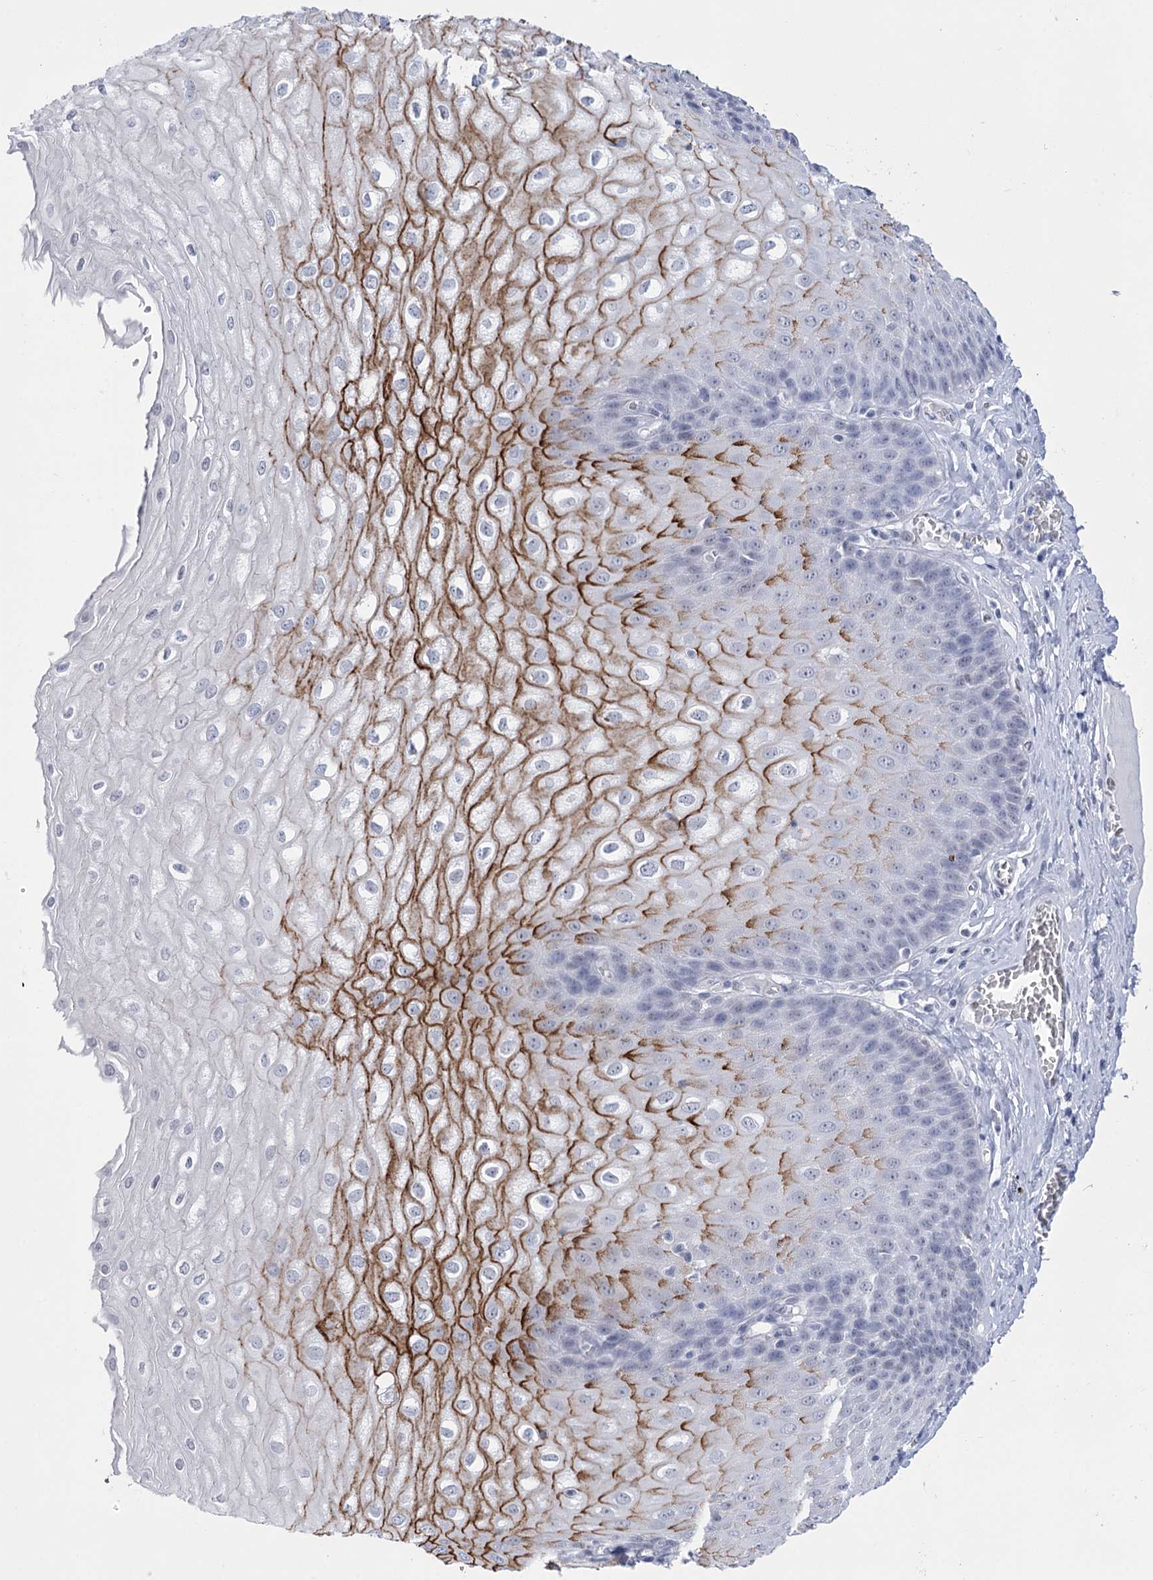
{"staining": {"intensity": "strong", "quantity": "<25%", "location": "cytoplasmic/membranous"}, "tissue": "esophagus", "cell_type": "Squamous epithelial cells", "image_type": "normal", "snomed": [{"axis": "morphology", "description": "Normal tissue, NOS"}, {"axis": "topography", "description": "Esophagus"}], "caption": "The micrograph demonstrates a brown stain indicating the presence of a protein in the cytoplasmic/membranous of squamous epithelial cells in esophagus.", "gene": "HORMAD1", "patient": {"sex": "male", "age": 60}}